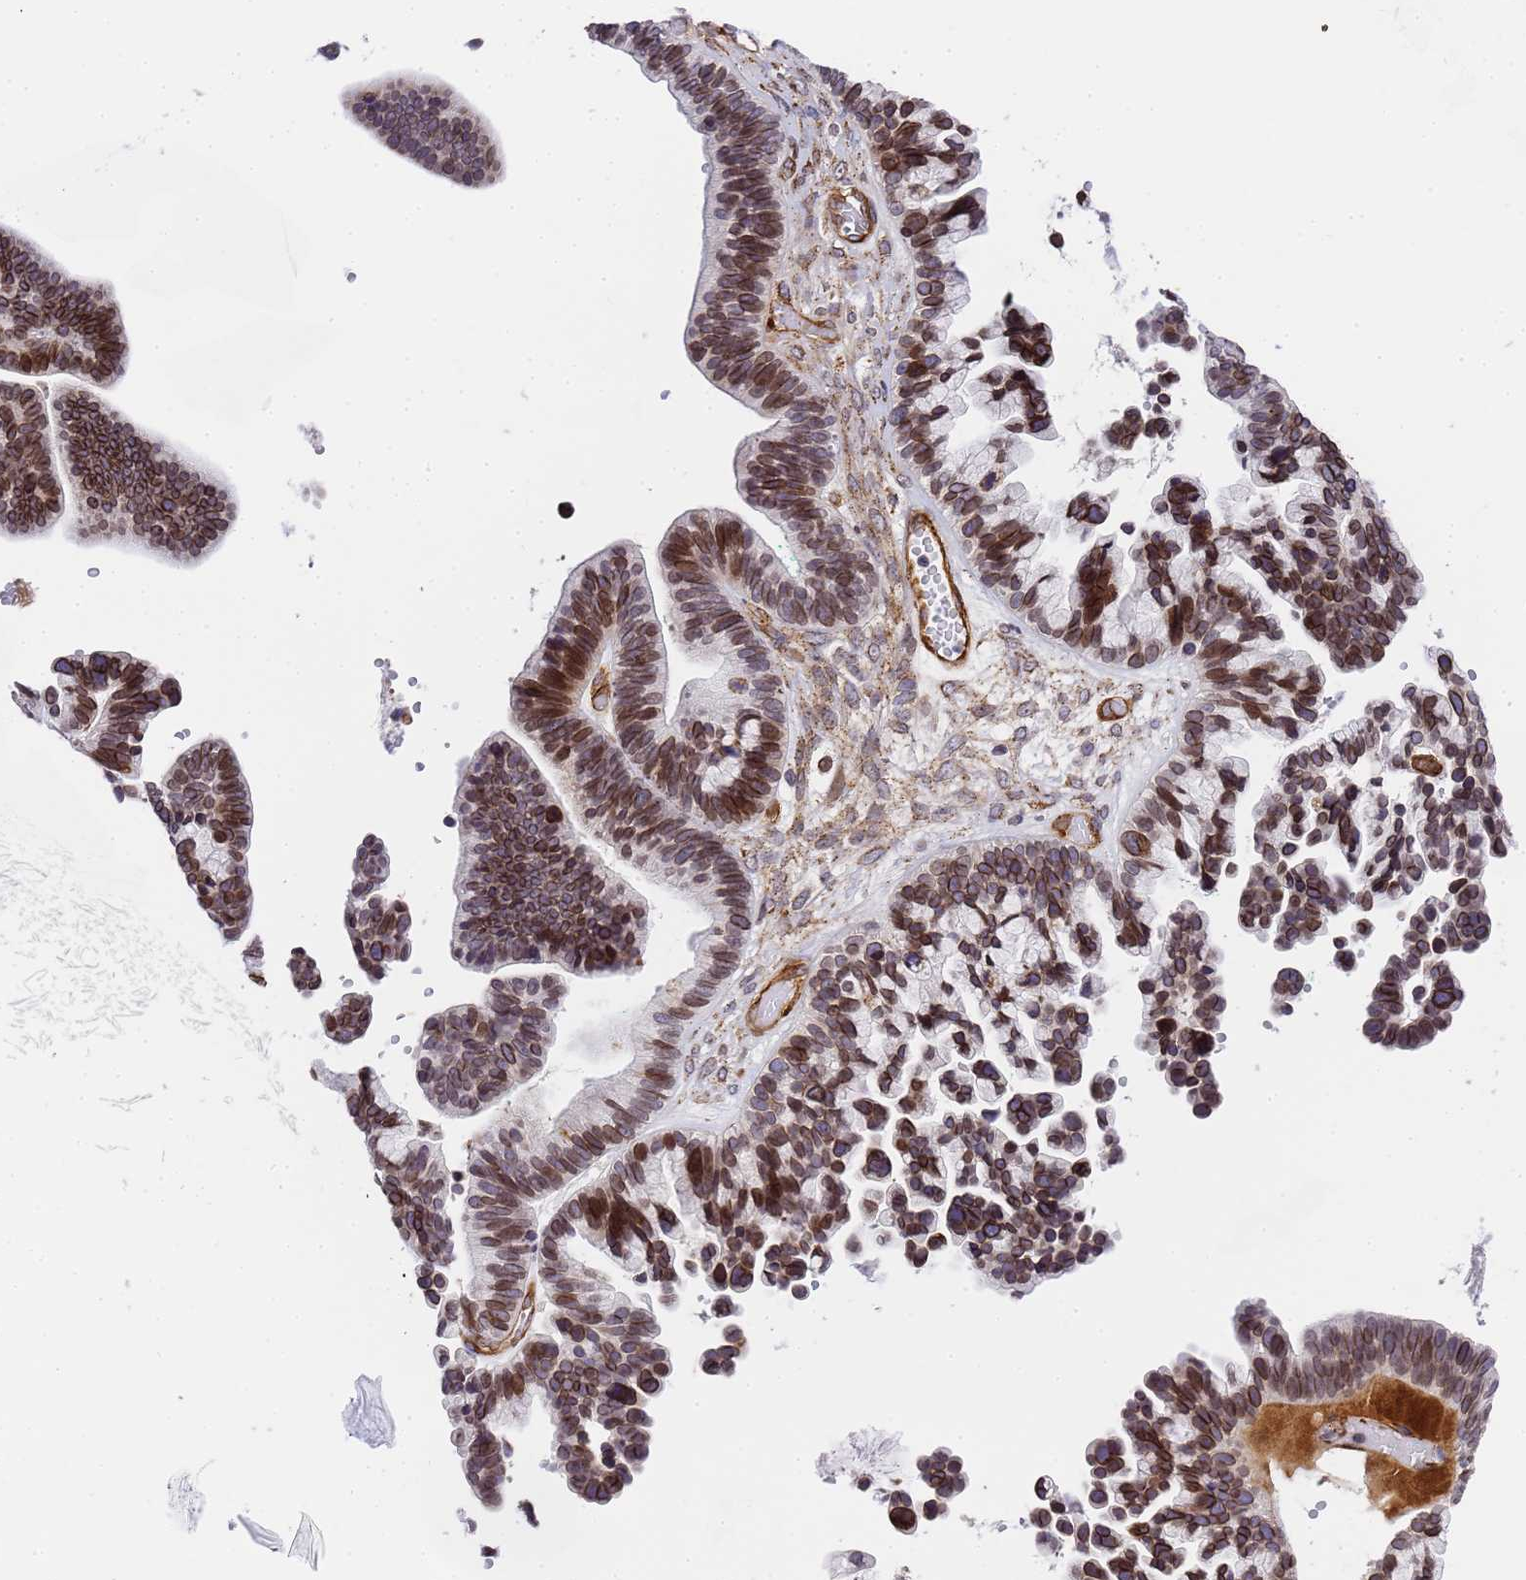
{"staining": {"intensity": "moderate", "quantity": ">75%", "location": "cytoplasmic/membranous,nuclear"}, "tissue": "ovarian cancer", "cell_type": "Tumor cells", "image_type": "cancer", "snomed": [{"axis": "morphology", "description": "Cystadenocarcinoma, serous, NOS"}, {"axis": "topography", "description": "Ovary"}], "caption": "Immunohistochemistry (IHC) histopathology image of neoplastic tissue: human ovarian serous cystadenocarcinoma stained using immunohistochemistry displays medium levels of moderate protein expression localized specifically in the cytoplasmic/membranous and nuclear of tumor cells, appearing as a cytoplasmic/membranous and nuclear brown color.", "gene": "IGFBP7", "patient": {"sex": "female", "age": 56}}